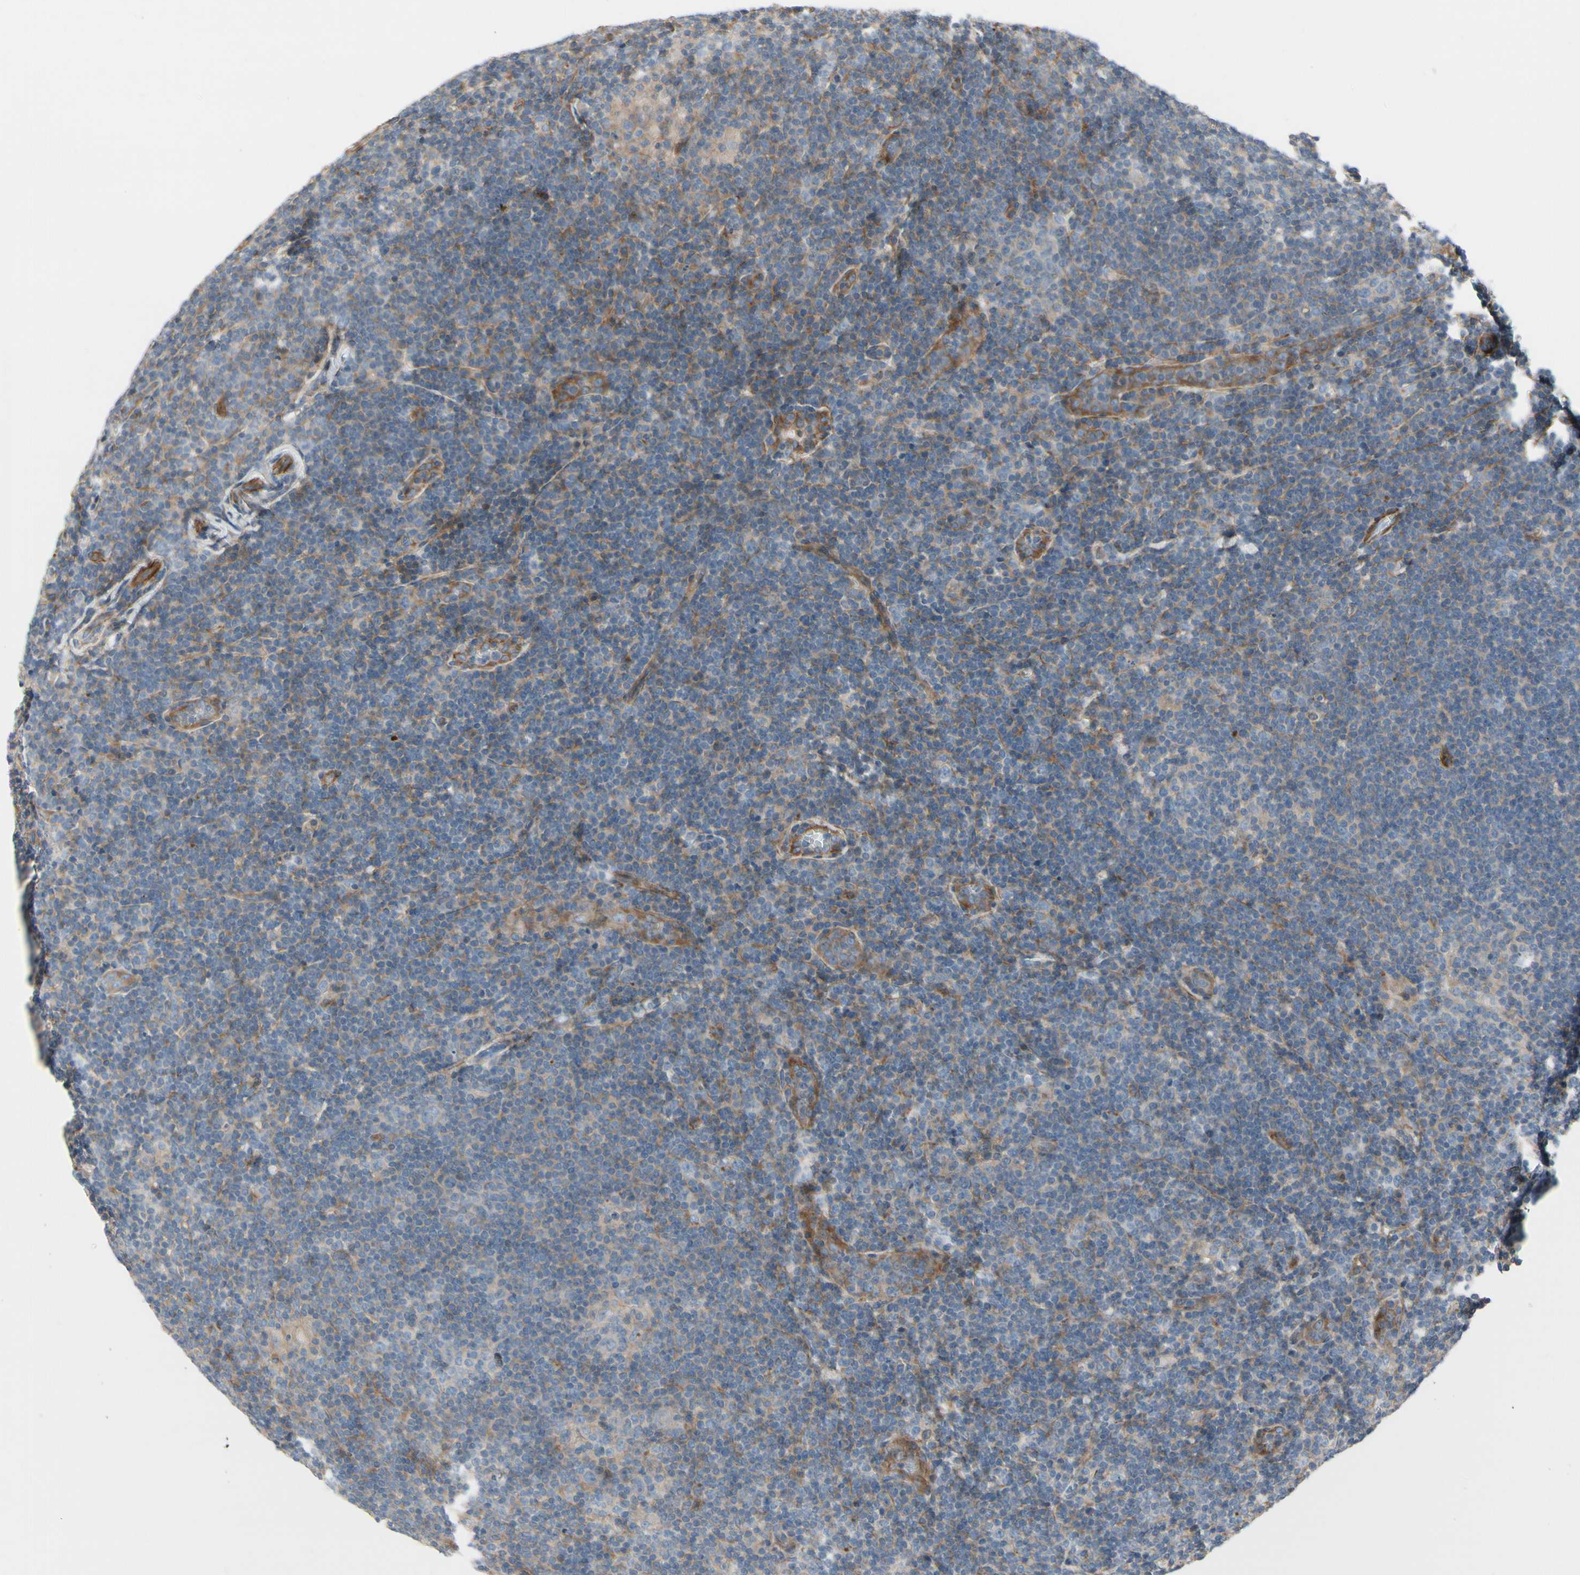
{"staining": {"intensity": "strong", "quantity": ">75%", "location": "cytoplasmic/membranous"}, "tissue": "lymphoma", "cell_type": "Tumor cells", "image_type": "cancer", "snomed": [{"axis": "morphology", "description": "Hodgkin's disease, NOS"}, {"axis": "topography", "description": "Lymph node"}], "caption": "Protein staining displays strong cytoplasmic/membranous expression in about >75% of tumor cells in Hodgkin's disease.", "gene": "TPM1", "patient": {"sex": "female", "age": 57}}